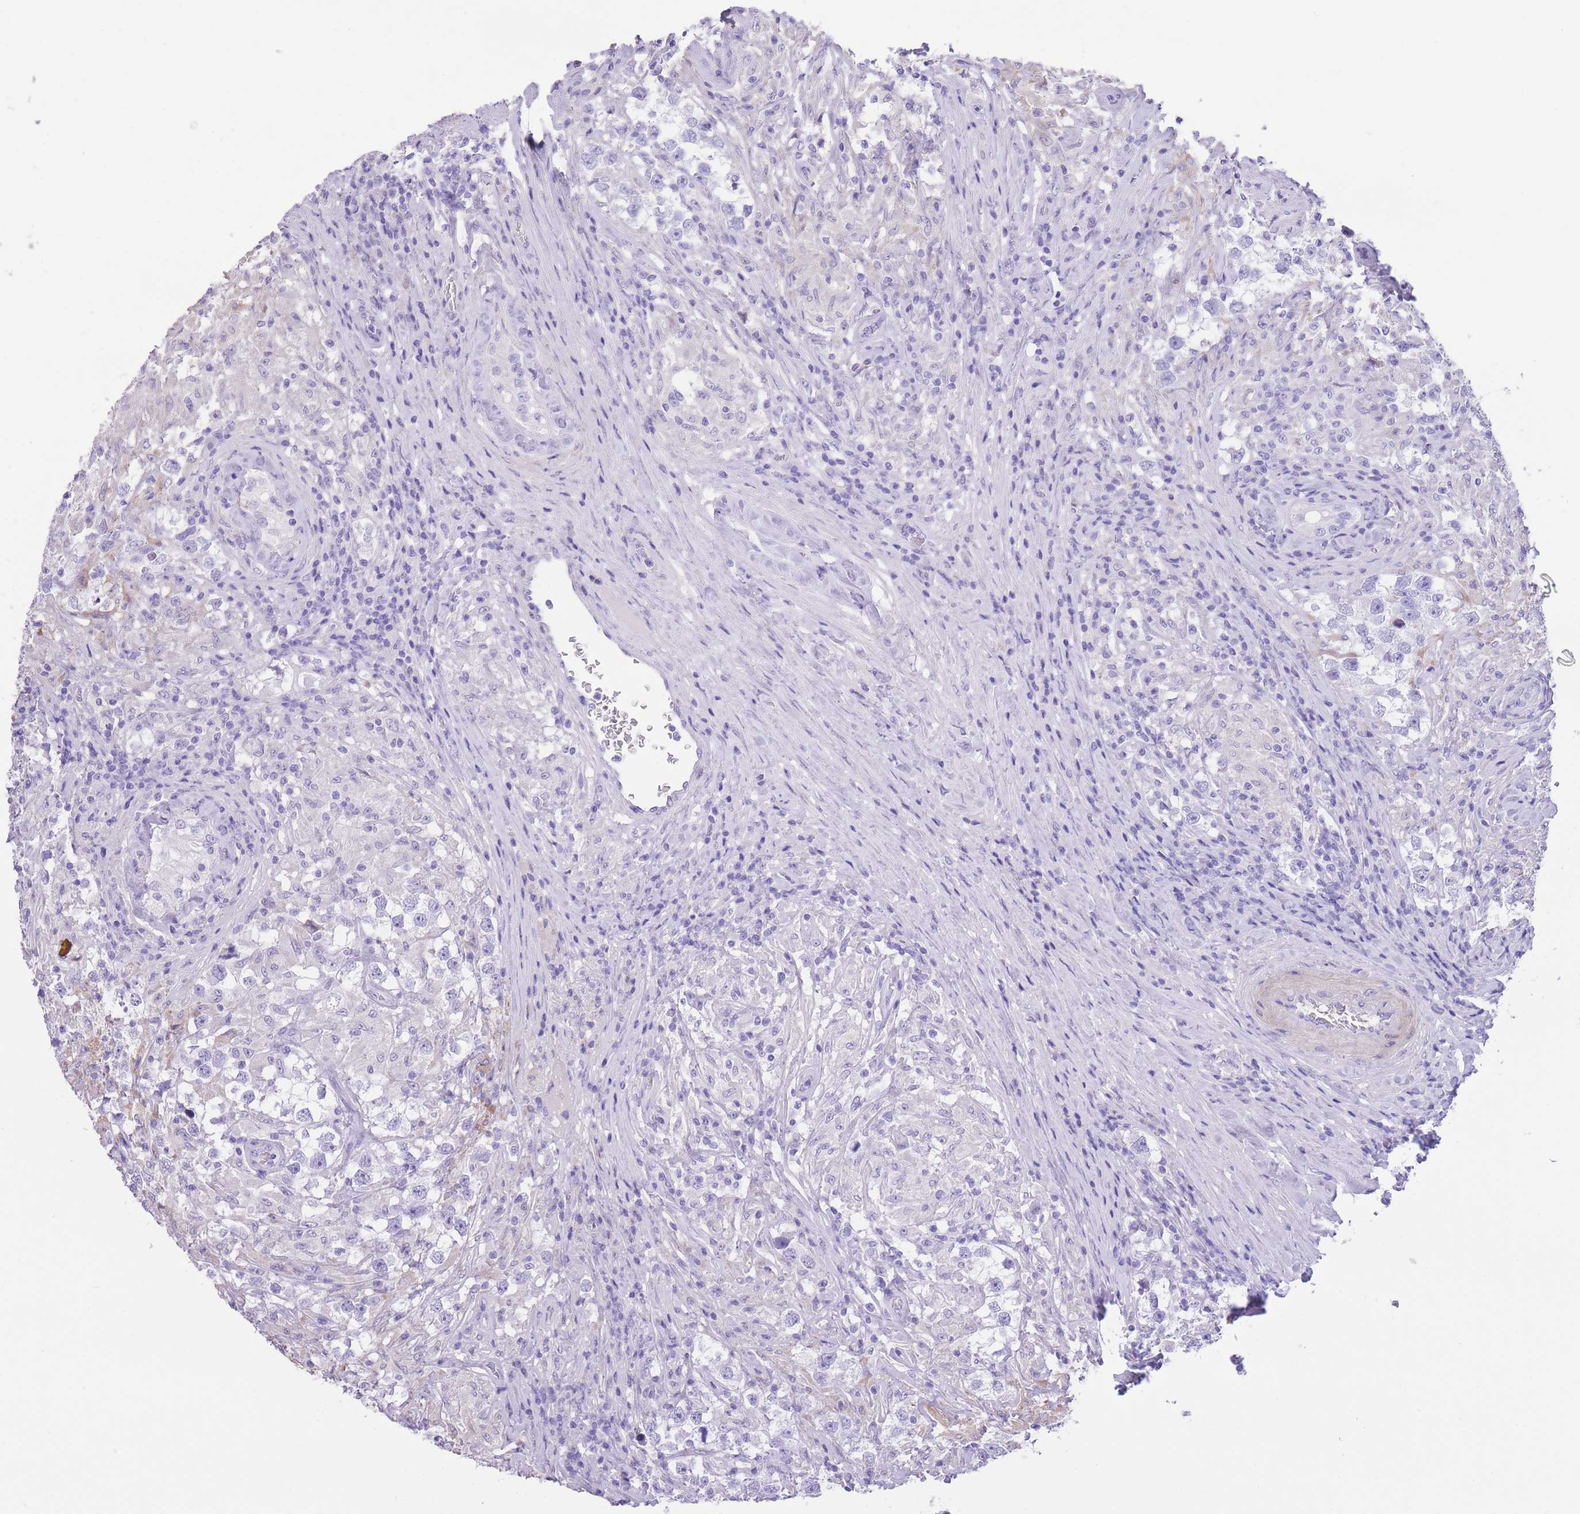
{"staining": {"intensity": "negative", "quantity": "none", "location": "none"}, "tissue": "testis cancer", "cell_type": "Tumor cells", "image_type": "cancer", "snomed": [{"axis": "morphology", "description": "Seminoma, NOS"}, {"axis": "topography", "description": "Testis"}], "caption": "The IHC image has no significant positivity in tumor cells of testis cancer tissue.", "gene": "RAI2", "patient": {"sex": "male", "age": 46}}